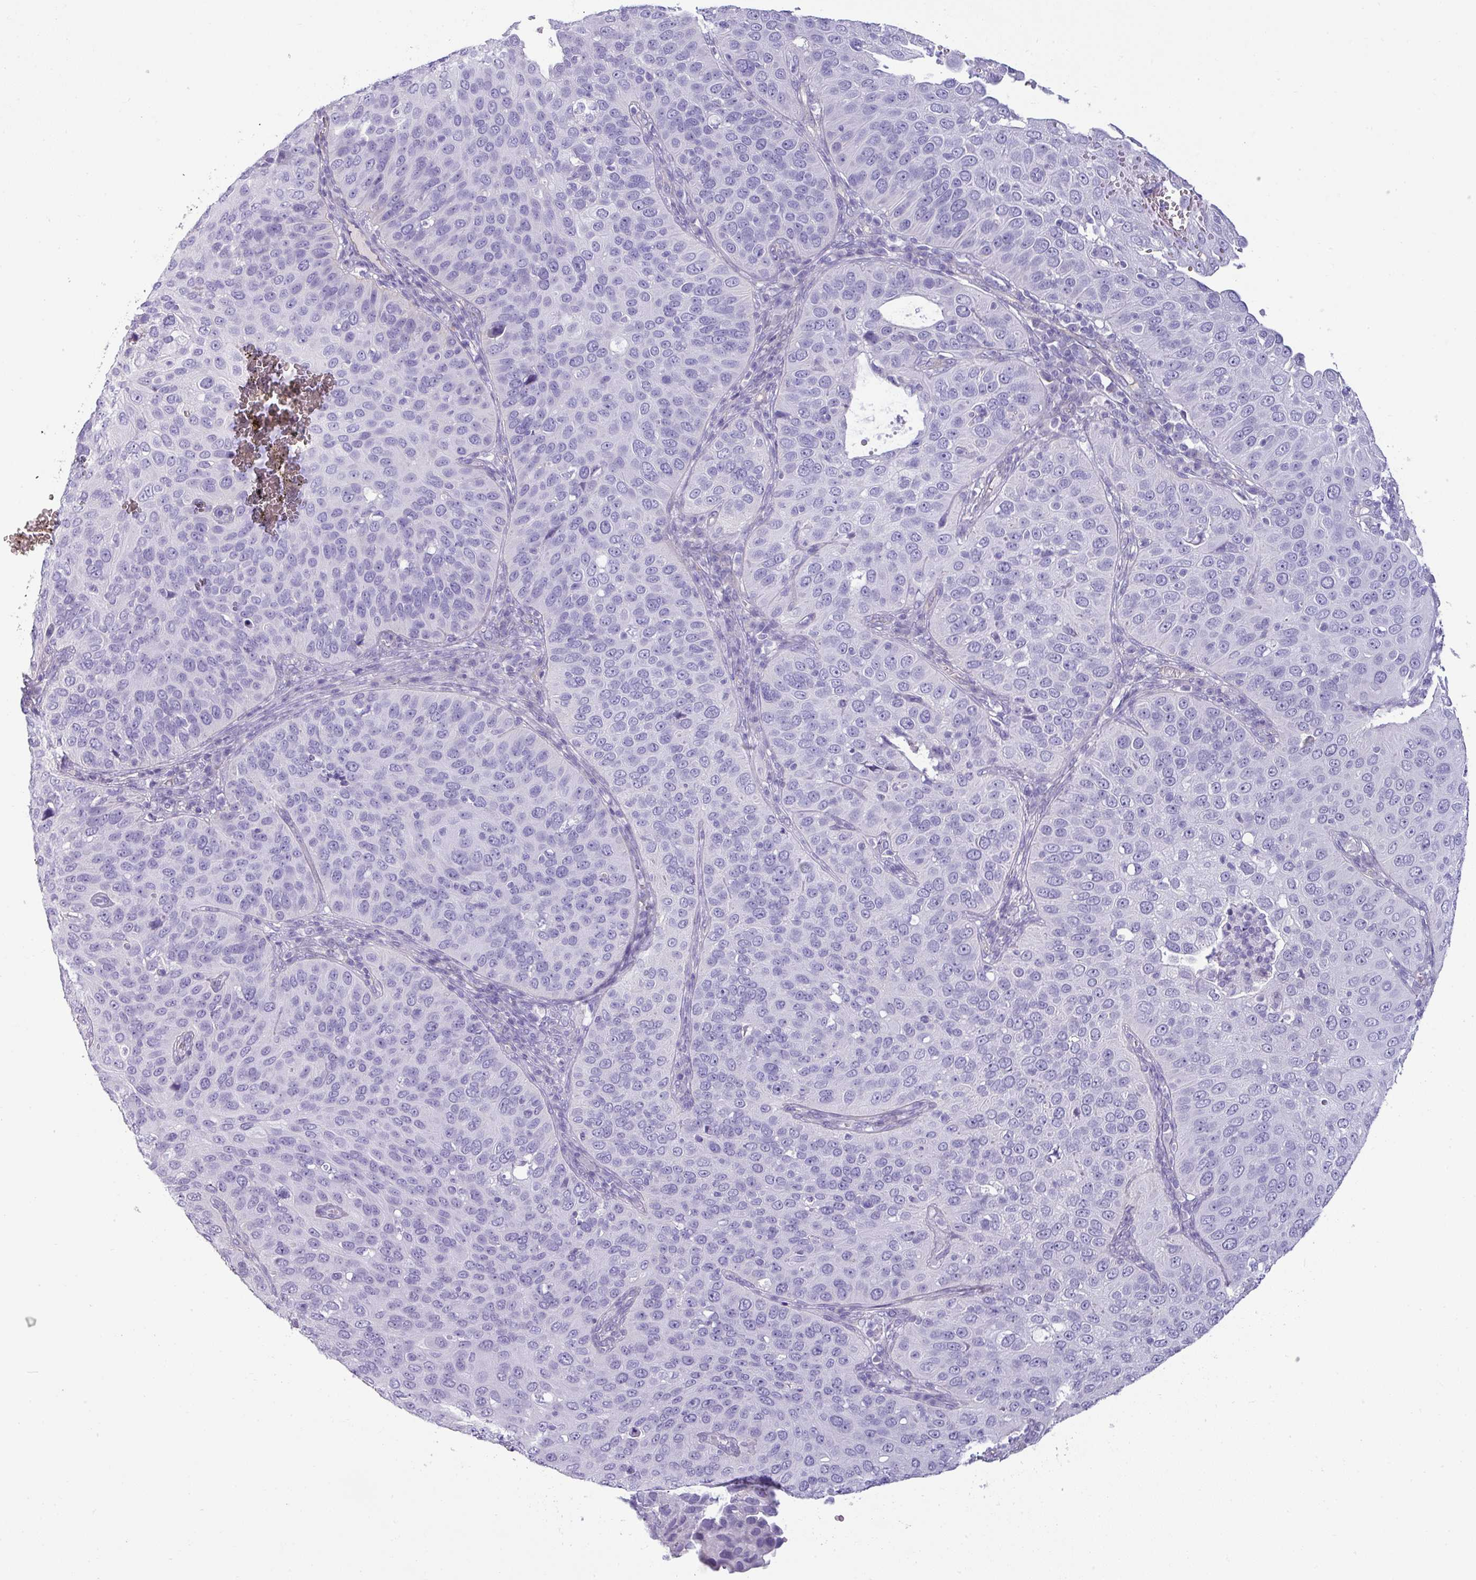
{"staining": {"intensity": "negative", "quantity": "none", "location": "none"}, "tissue": "cervical cancer", "cell_type": "Tumor cells", "image_type": "cancer", "snomed": [{"axis": "morphology", "description": "Squamous cell carcinoma, NOS"}, {"axis": "topography", "description": "Cervix"}], "caption": "Immunohistochemistry (IHC) photomicrograph of squamous cell carcinoma (cervical) stained for a protein (brown), which shows no staining in tumor cells.", "gene": "VCX2", "patient": {"sex": "female", "age": 36}}